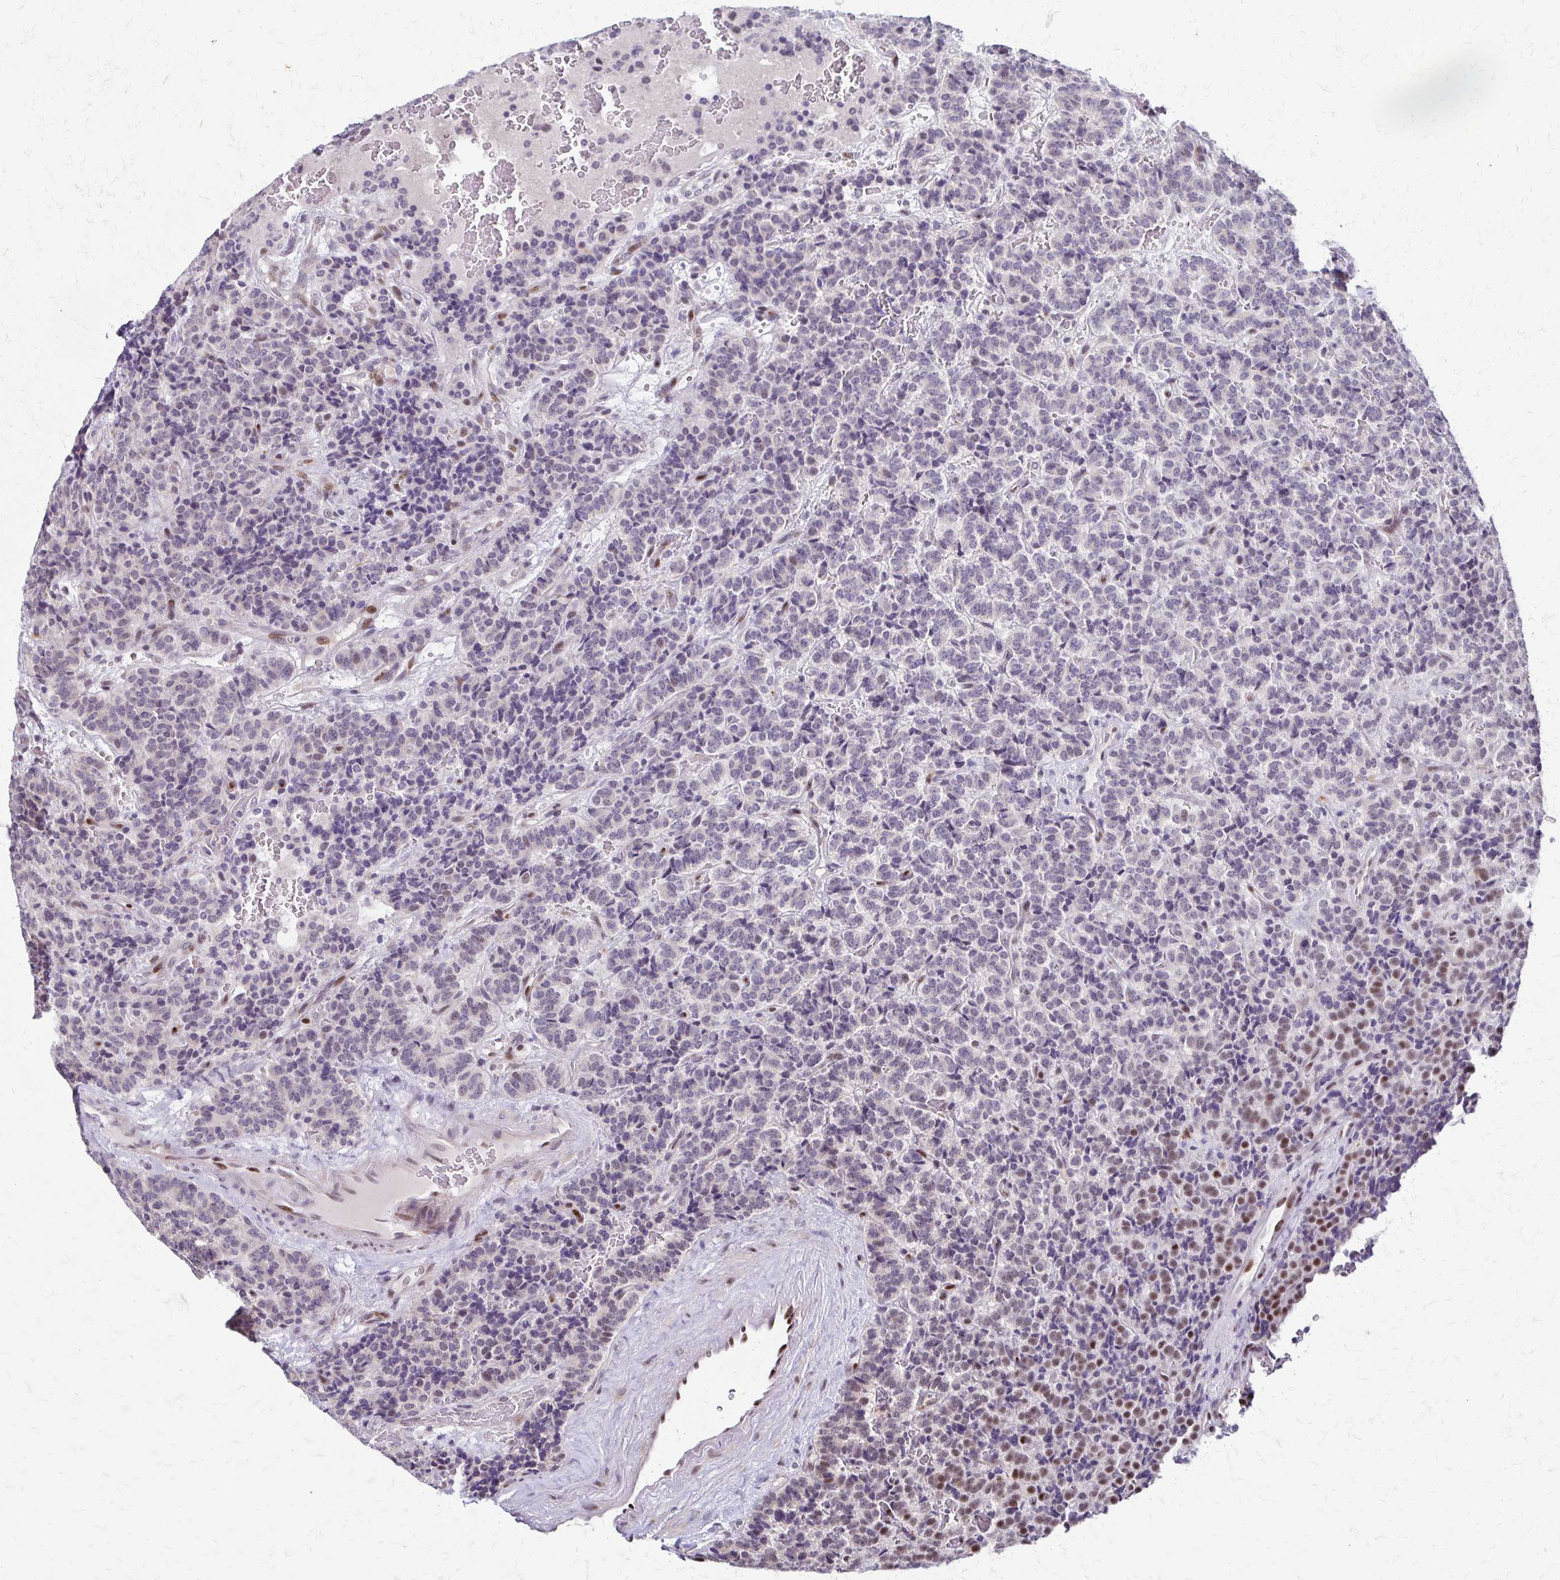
{"staining": {"intensity": "moderate", "quantity": "<25%", "location": "nuclear"}, "tissue": "carcinoid", "cell_type": "Tumor cells", "image_type": "cancer", "snomed": [{"axis": "morphology", "description": "Carcinoid, malignant, NOS"}, {"axis": "topography", "description": "Pancreas"}], "caption": "Approximately <25% of tumor cells in human carcinoid show moderate nuclear protein expression as visualized by brown immunohistochemical staining.", "gene": "TRIR", "patient": {"sex": "male", "age": 36}}